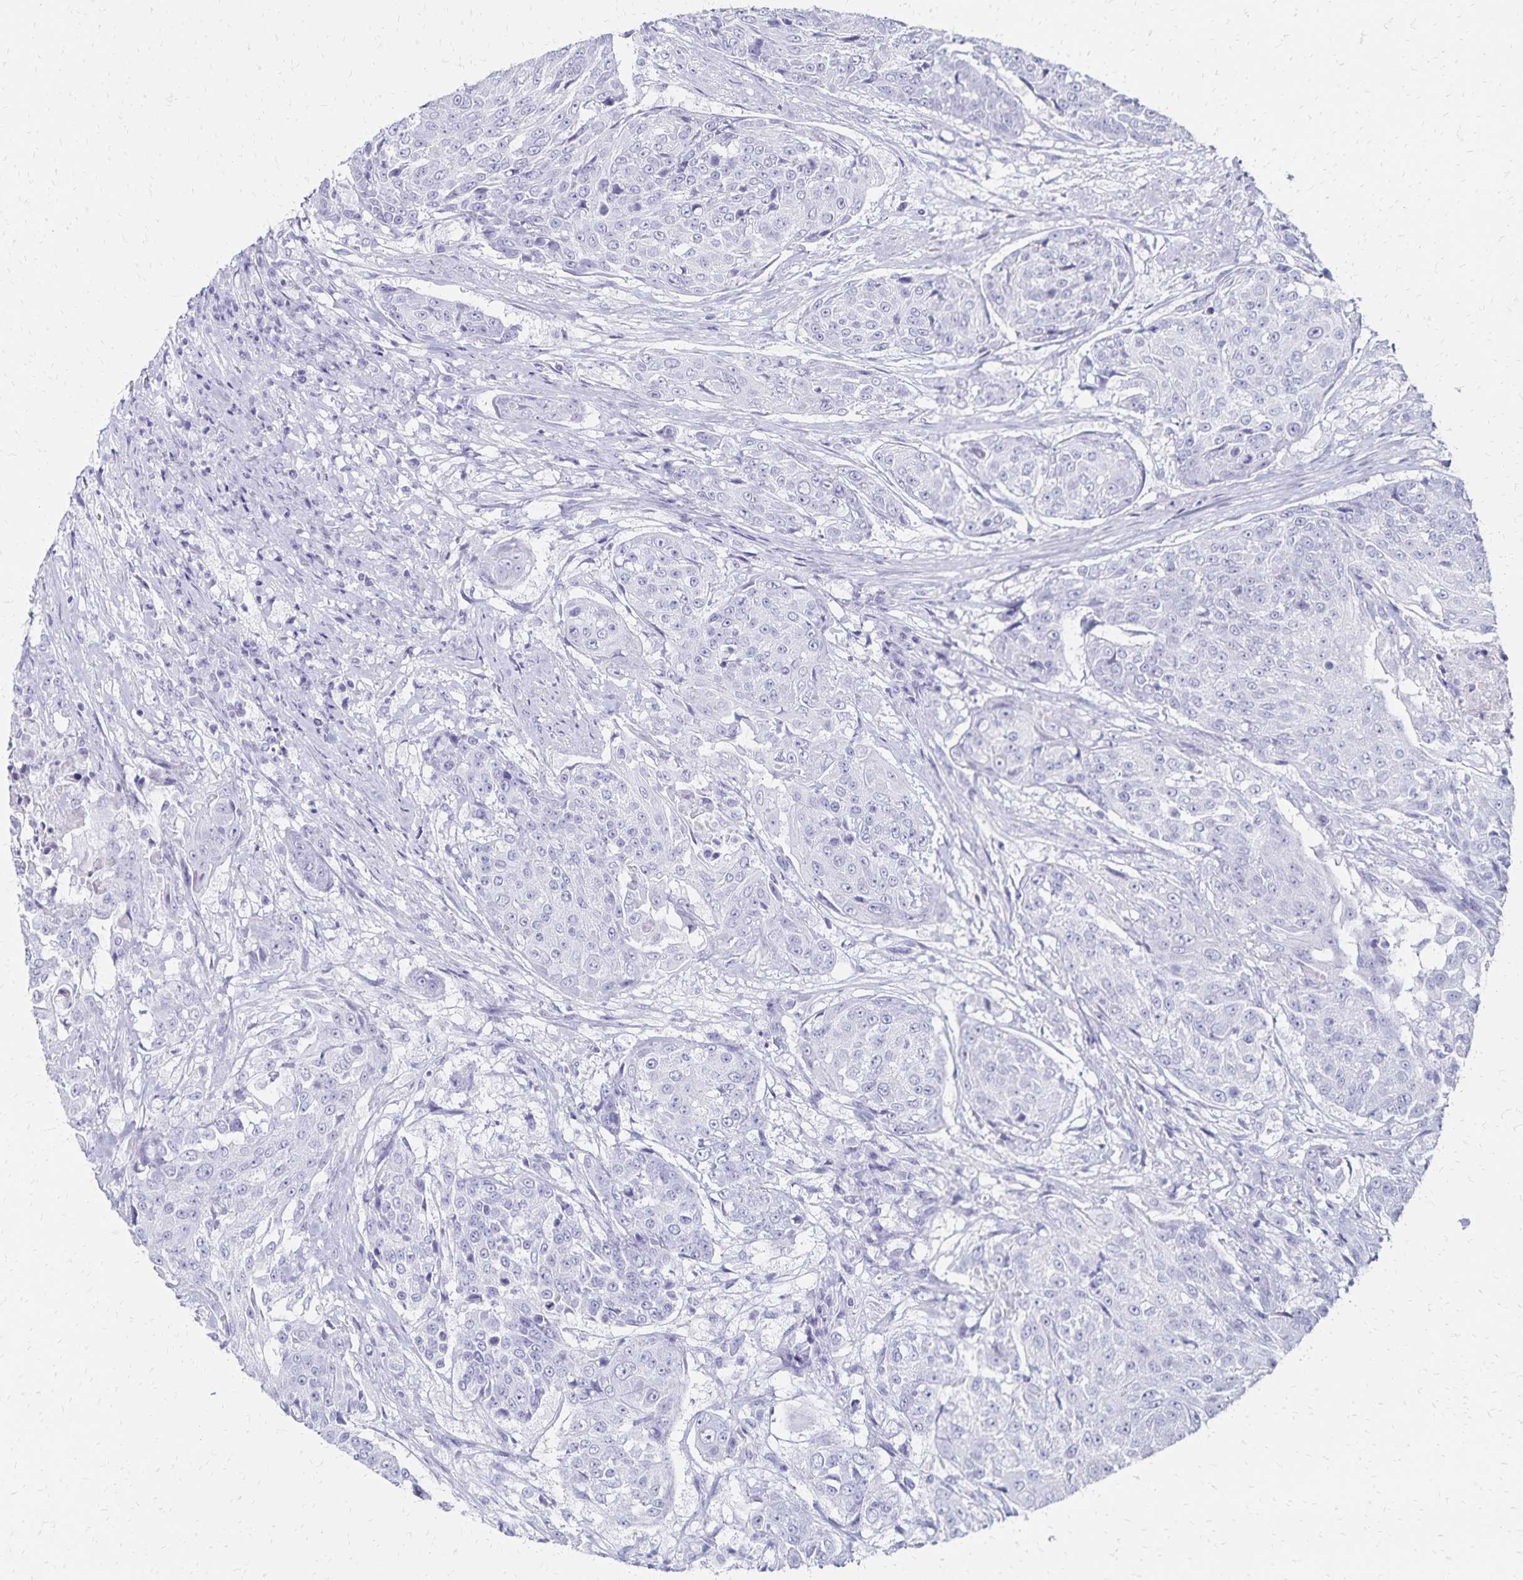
{"staining": {"intensity": "negative", "quantity": "none", "location": "none"}, "tissue": "urothelial cancer", "cell_type": "Tumor cells", "image_type": "cancer", "snomed": [{"axis": "morphology", "description": "Urothelial carcinoma, High grade"}, {"axis": "topography", "description": "Urinary bladder"}], "caption": "Immunohistochemical staining of urothelial cancer displays no significant staining in tumor cells.", "gene": "GIP", "patient": {"sex": "female", "age": 63}}